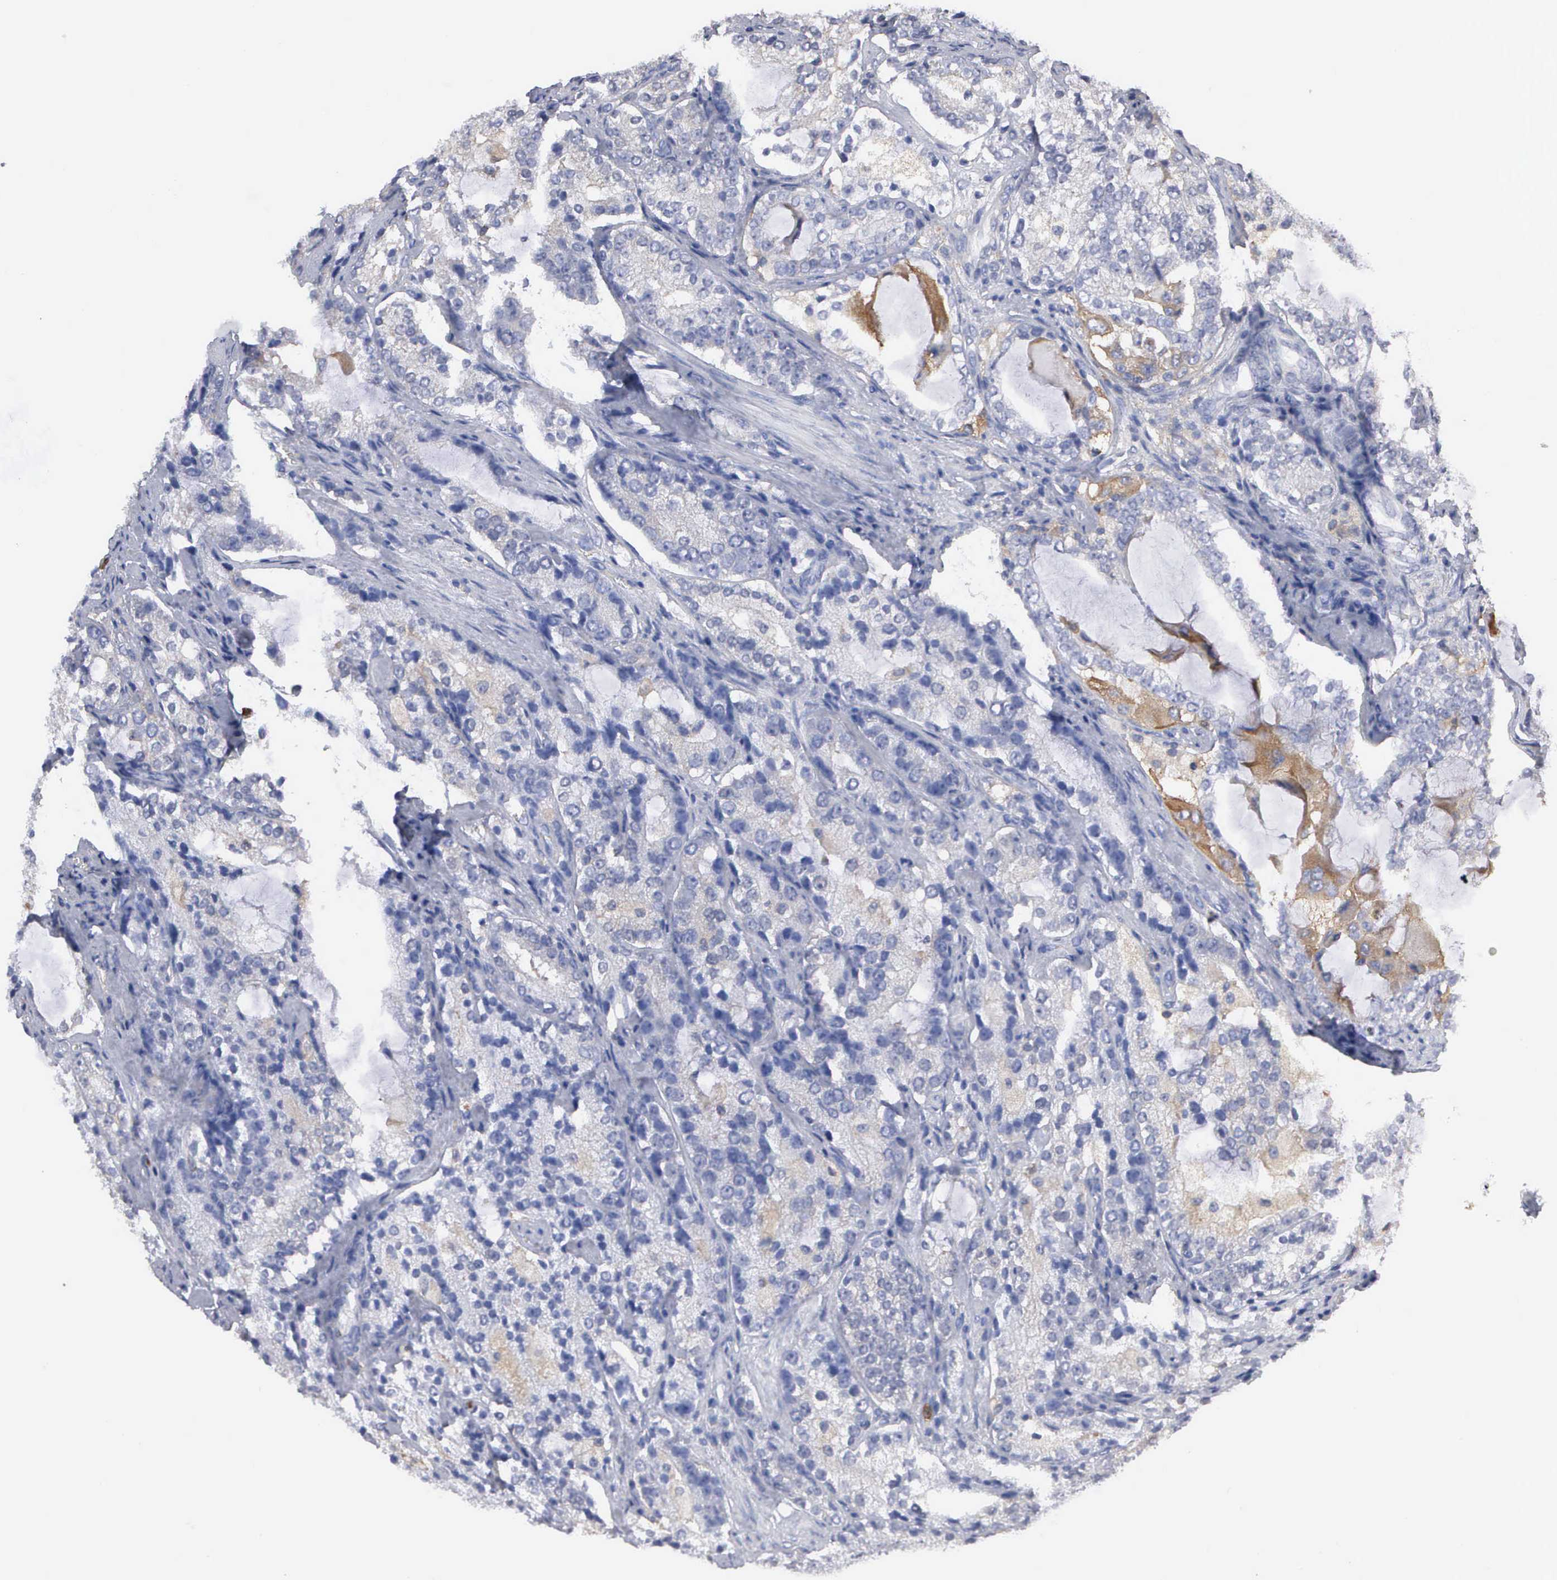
{"staining": {"intensity": "negative", "quantity": "none", "location": "none"}, "tissue": "prostate cancer", "cell_type": "Tumor cells", "image_type": "cancer", "snomed": [{"axis": "morphology", "description": "Adenocarcinoma, High grade"}, {"axis": "topography", "description": "Prostate"}], "caption": "An immunohistochemistry photomicrograph of prostate cancer is shown. There is no staining in tumor cells of prostate cancer. The staining was performed using DAB (3,3'-diaminobenzidine) to visualize the protein expression in brown, while the nuclei were stained in blue with hematoxylin (Magnification: 20x).", "gene": "G6PD", "patient": {"sex": "male", "age": 63}}